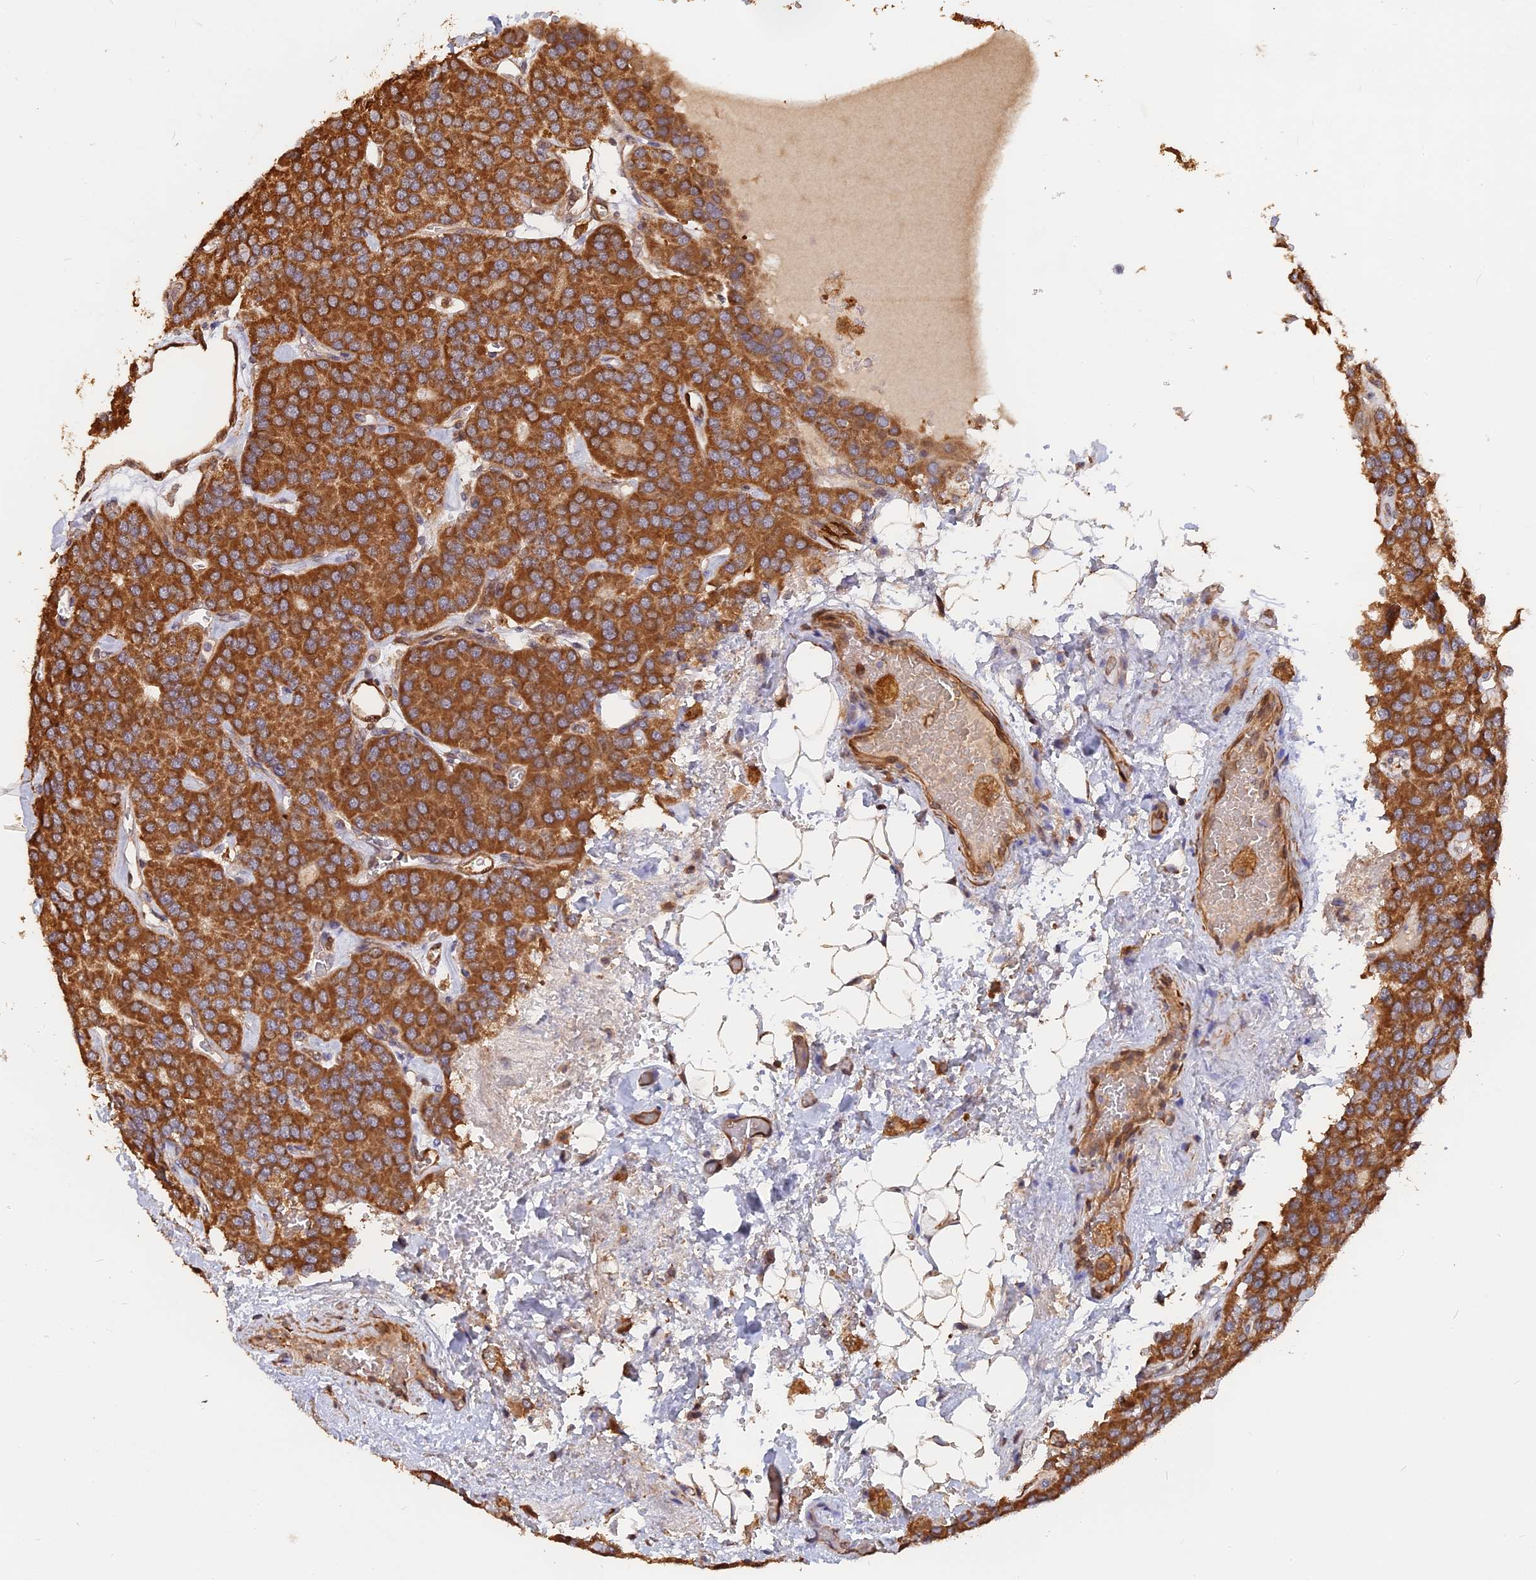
{"staining": {"intensity": "strong", "quantity": ">75%", "location": "cytoplasmic/membranous"}, "tissue": "parathyroid gland", "cell_type": "Glandular cells", "image_type": "normal", "snomed": [{"axis": "morphology", "description": "Normal tissue, NOS"}, {"axis": "morphology", "description": "Adenoma, NOS"}, {"axis": "topography", "description": "Parathyroid gland"}], "caption": "A brown stain highlights strong cytoplasmic/membranous positivity of a protein in glandular cells of unremarkable human parathyroid gland.", "gene": "SAC3D1", "patient": {"sex": "female", "age": 86}}